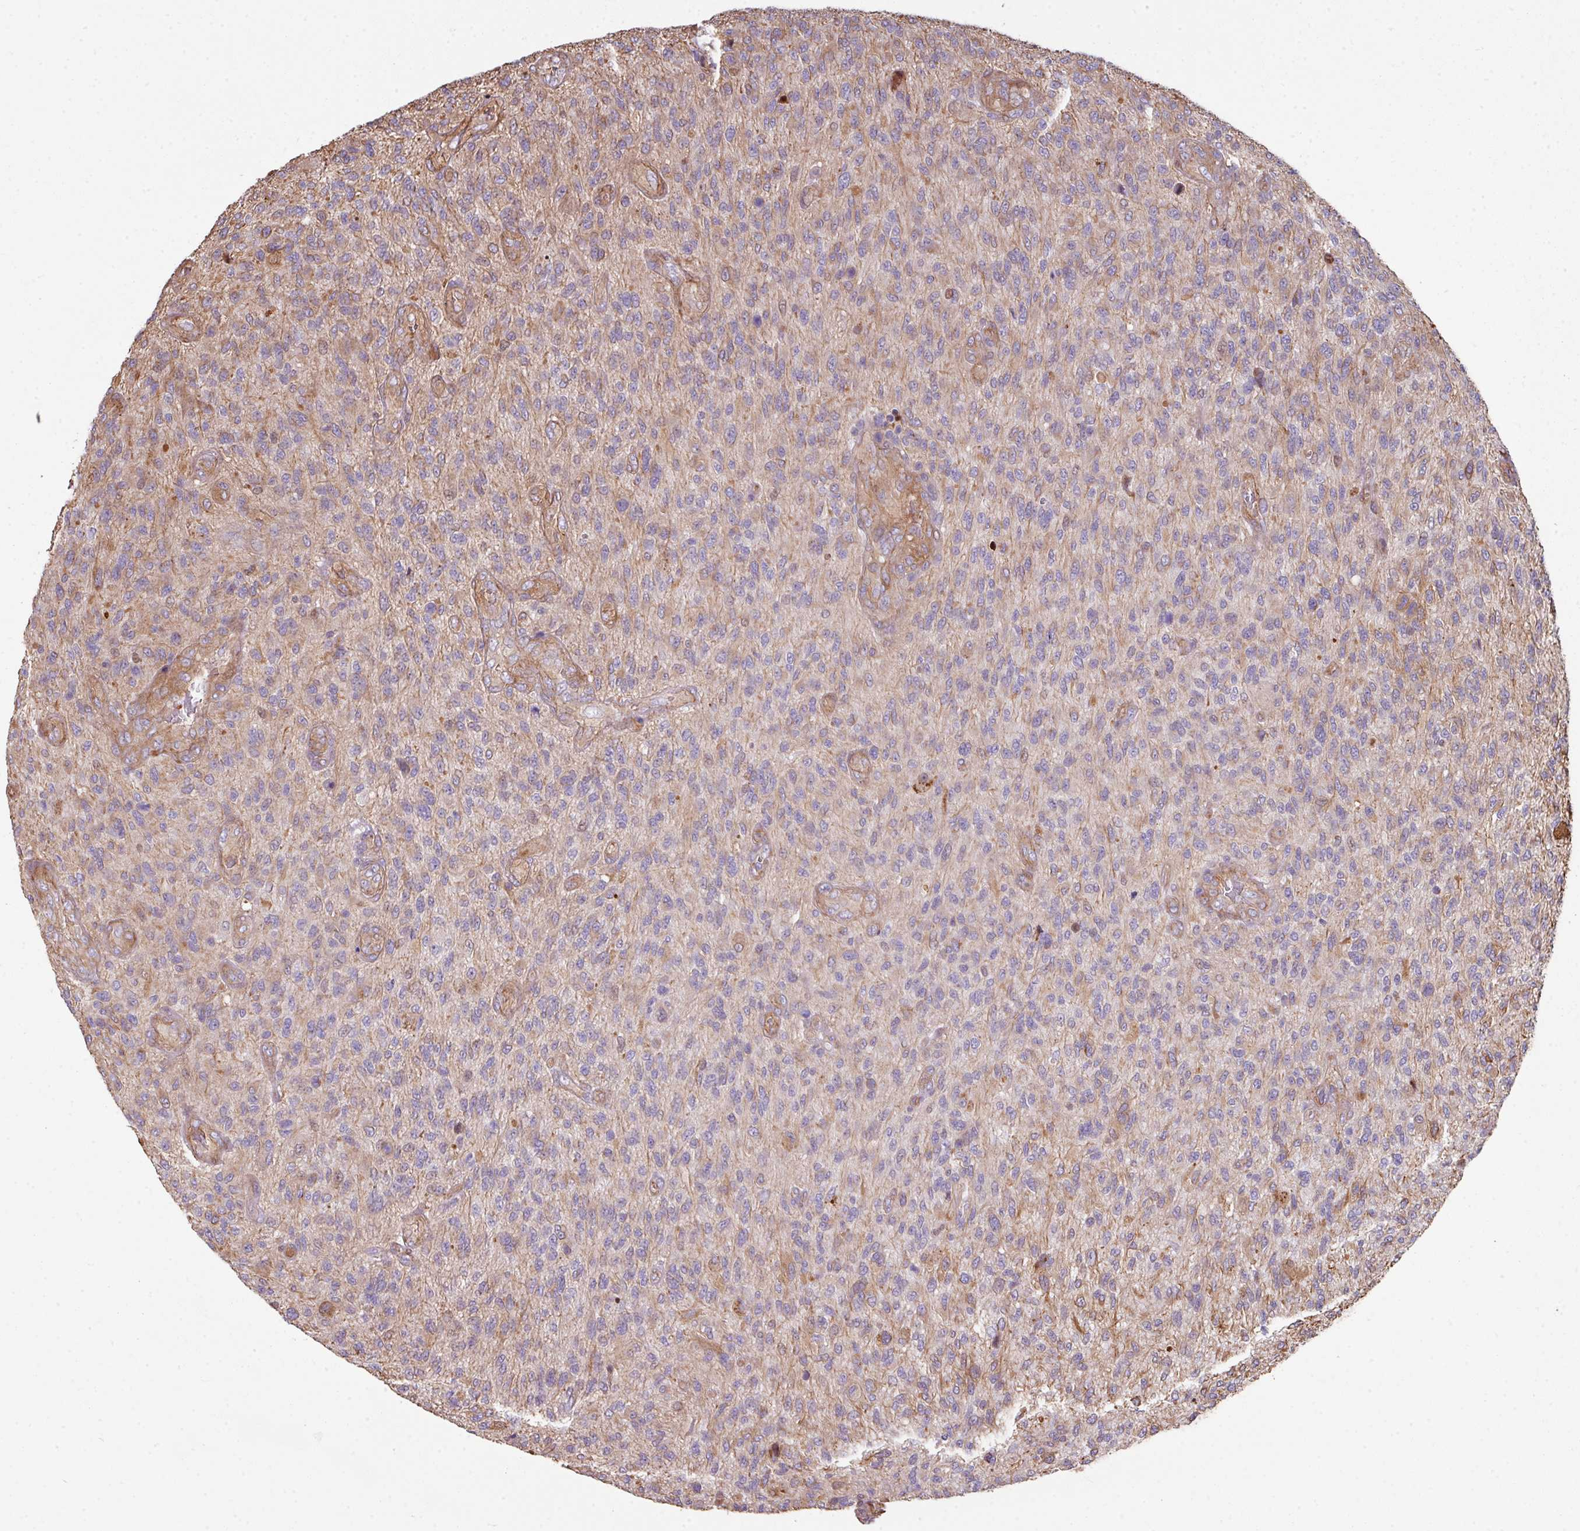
{"staining": {"intensity": "weak", "quantity": "<25%", "location": "cytoplasmic/membranous"}, "tissue": "glioma", "cell_type": "Tumor cells", "image_type": "cancer", "snomed": [{"axis": "morphology", "description": "Glioma, malignant, High grade"}, {"axis": "topography", "description": "Brain"}], "caption": "This is an immunohistochemistry histopathology image of glioma. There is no positivity in tumor cells.", "gene": "ANO9", "patient": {"sex": "male", "age": 47}}